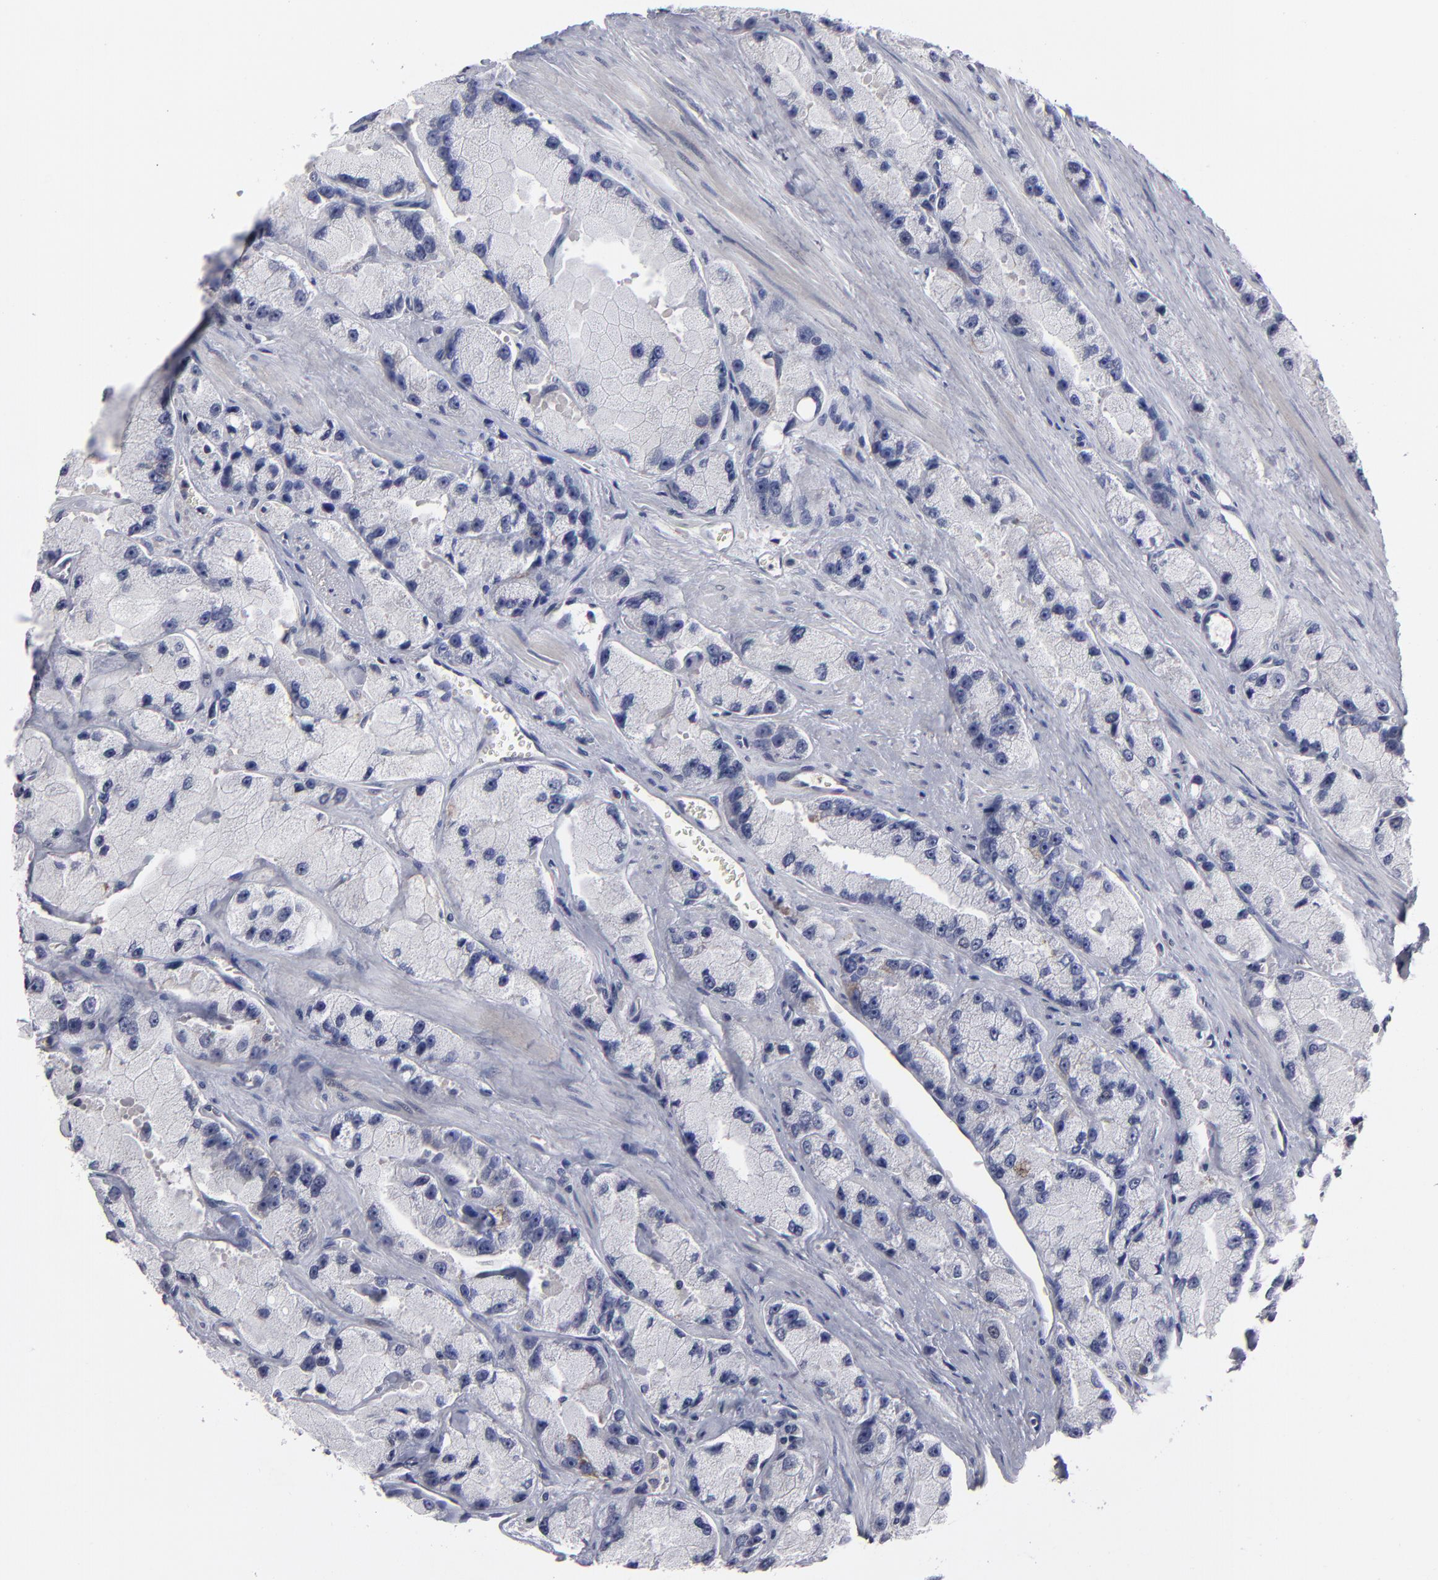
{"staining": {"intensity": "negative", "quantity": "none", "location": "none"}, "tissue": "prostate cancer", "cell_type": "Tumor cells", "image_type": "cancer", "snomed": [{"axis": "morphology", "description": "Adenocarcinoma, High grade"}, {"axis": "topography", "description": "Prostate"}], "caption": "Tumor cells show no significant expression in high-grade adenocarcinoma (prostate).", "gene": "CEP97", "patient": {"sex": "male", "age": 58}}